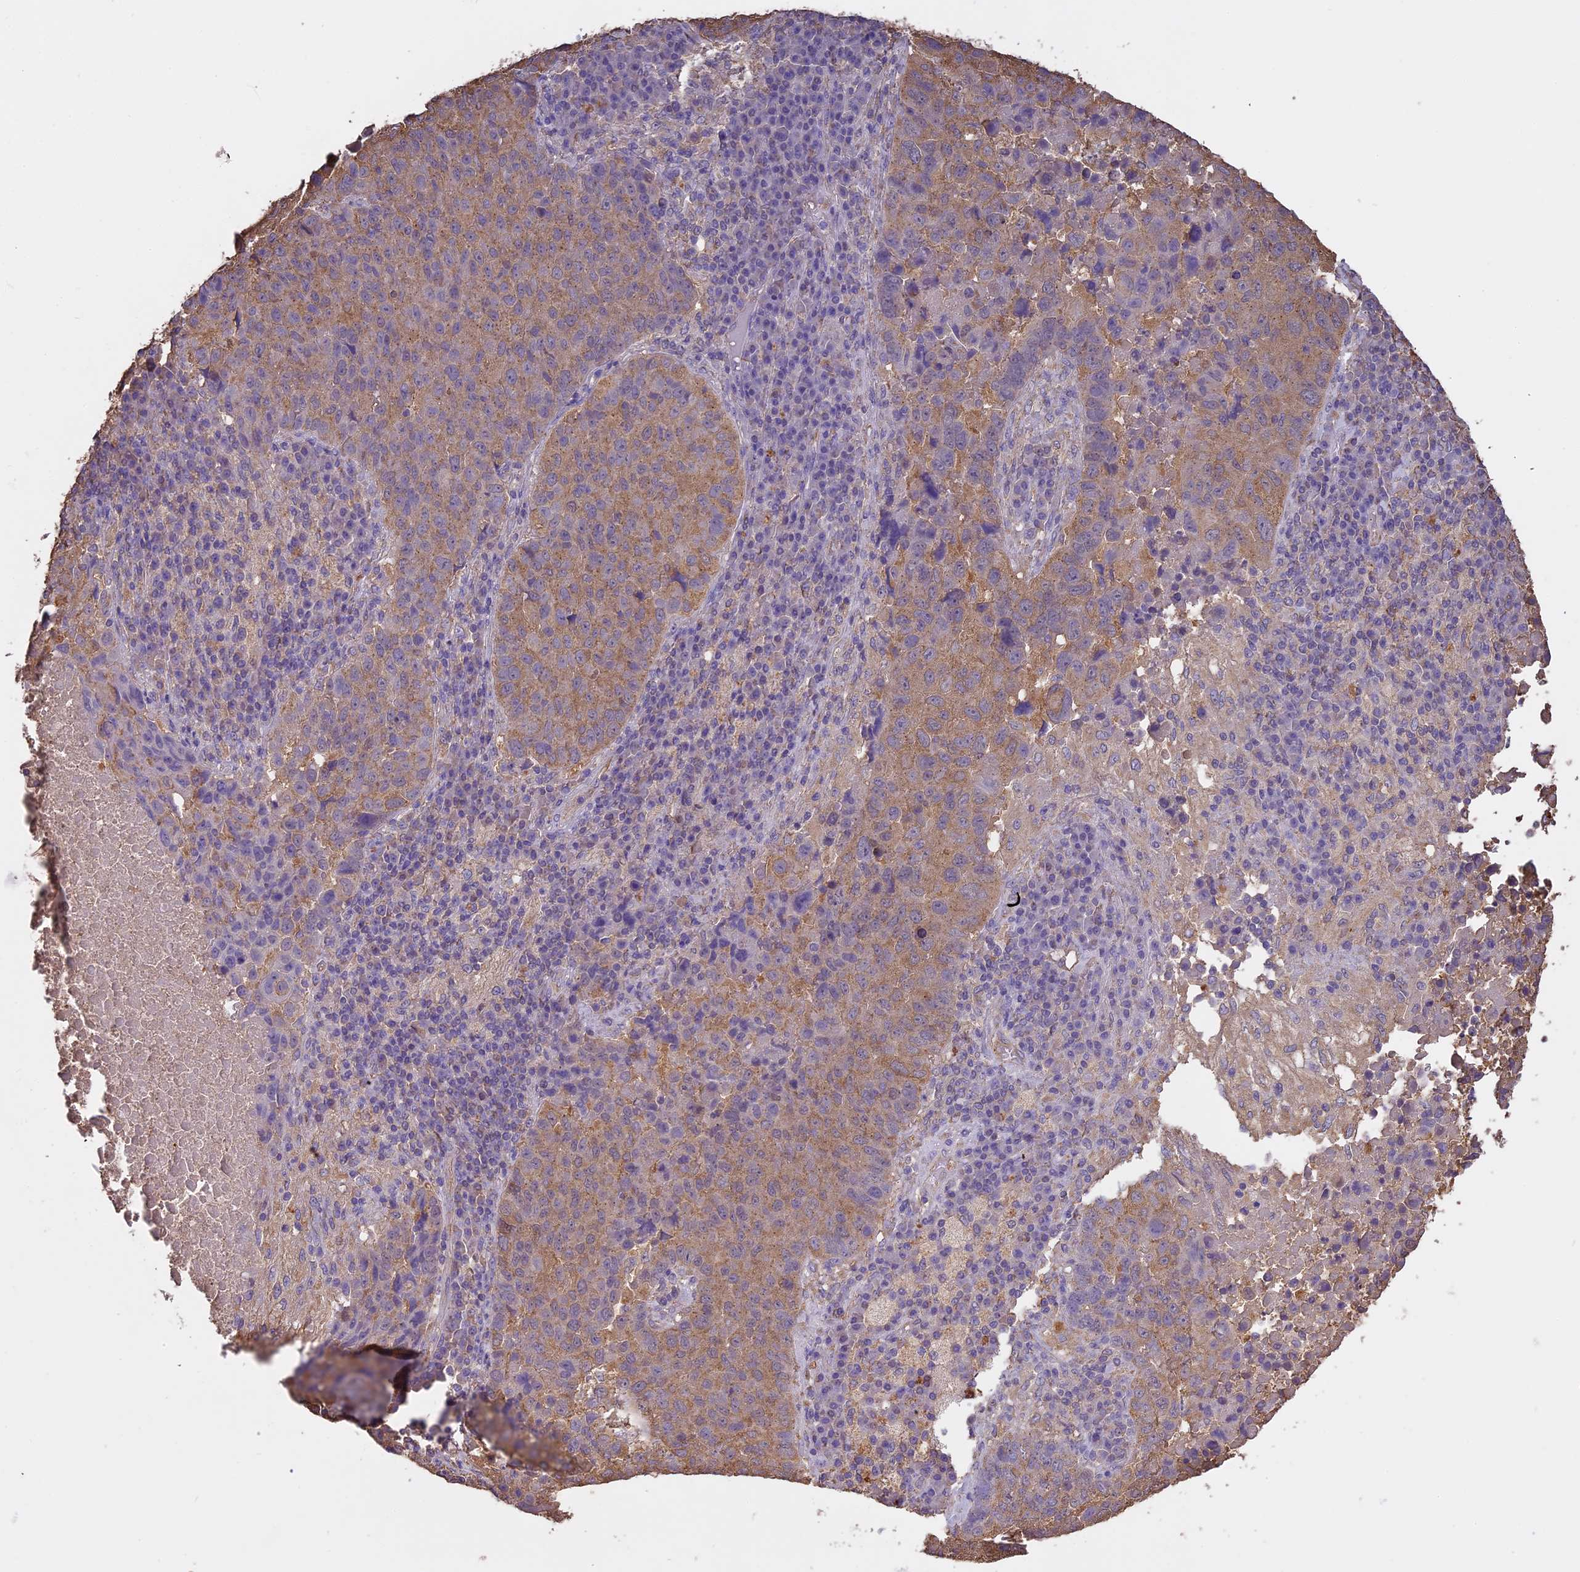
{"staining": {"intensity": "weak", "quantity": "25%-75%", "location": "cytoplasmic/membranous"}, "tissue": "lung cancer", "cell_type": "Tumor cells", "image_type": "cancer", "snomed": [{"axis": "morphology", "description": "Squamous cell carcinoma, NOS"}, {"axis": "topography", "description": "Lung"}], "caption": "Weak cytoplasmic/membranous expression for a protein is present in approximately 25%-75% of tumor cells of squamous cell carcinoma (lung) using immunohistochemistry.", "gene": "ARHGAP19", "patient": {"sex": "male", "age": 73}}